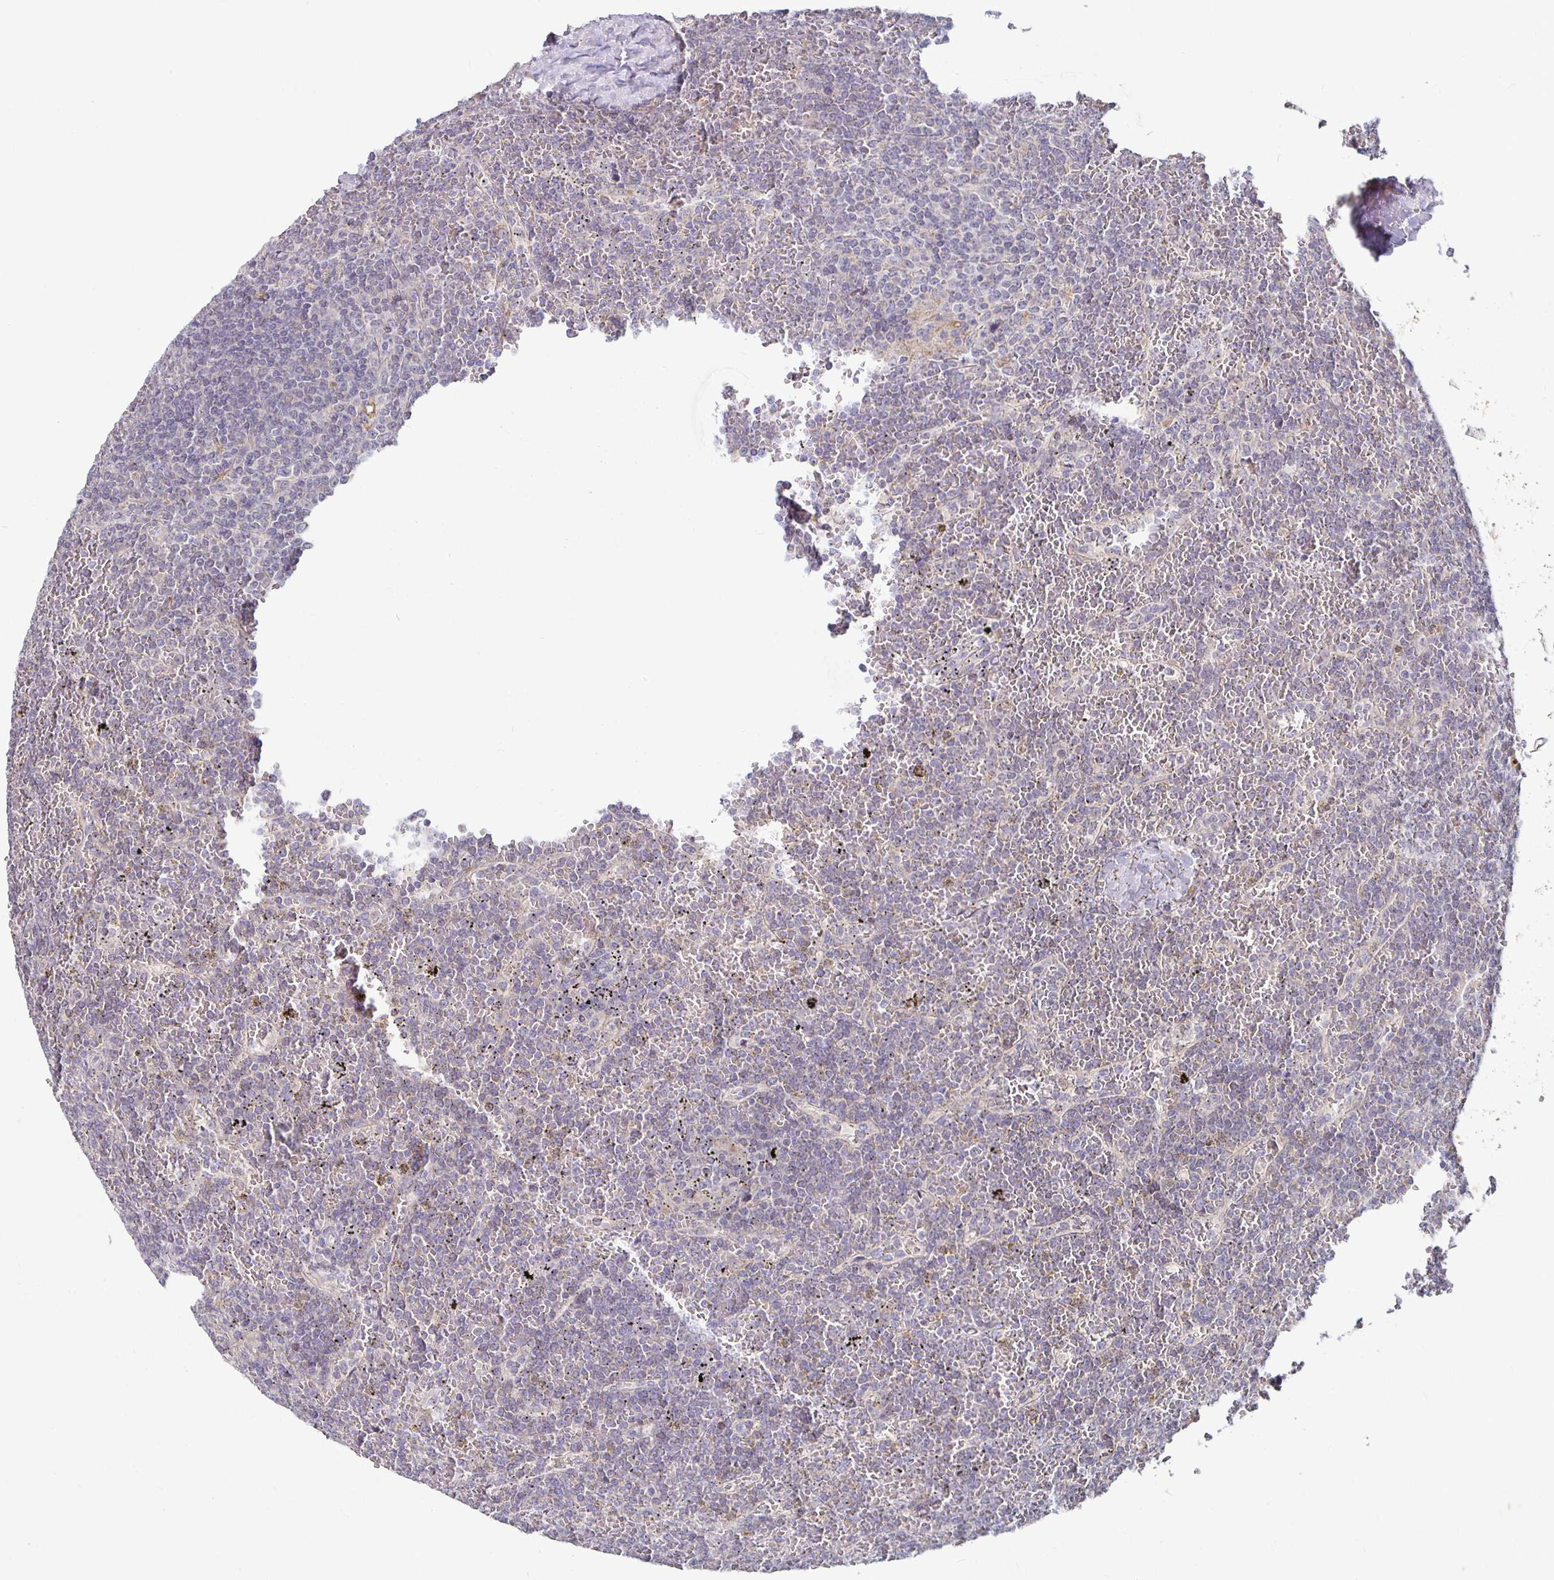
{"staining": {"intensity": "negative", "quantity": "none", "location": "none"}, "tissue": "lymphoma", "cell_type": "Tumor cells", "image_type": "cancer", "snomed": [{"axis": "morphology", "description": "Malignant lymphoma, non-Hodgkin's type, Low grade"}, {"axis": "topography", "description": "Spleen"}], "caption": "This is an immunohistochemistry image of human low-grade malignant lymphoma, non-Hodgkin's type. There is no expression in tumor cells.", "gene": "RNF144B", "patient": {"sex": "female", "age": 19}}